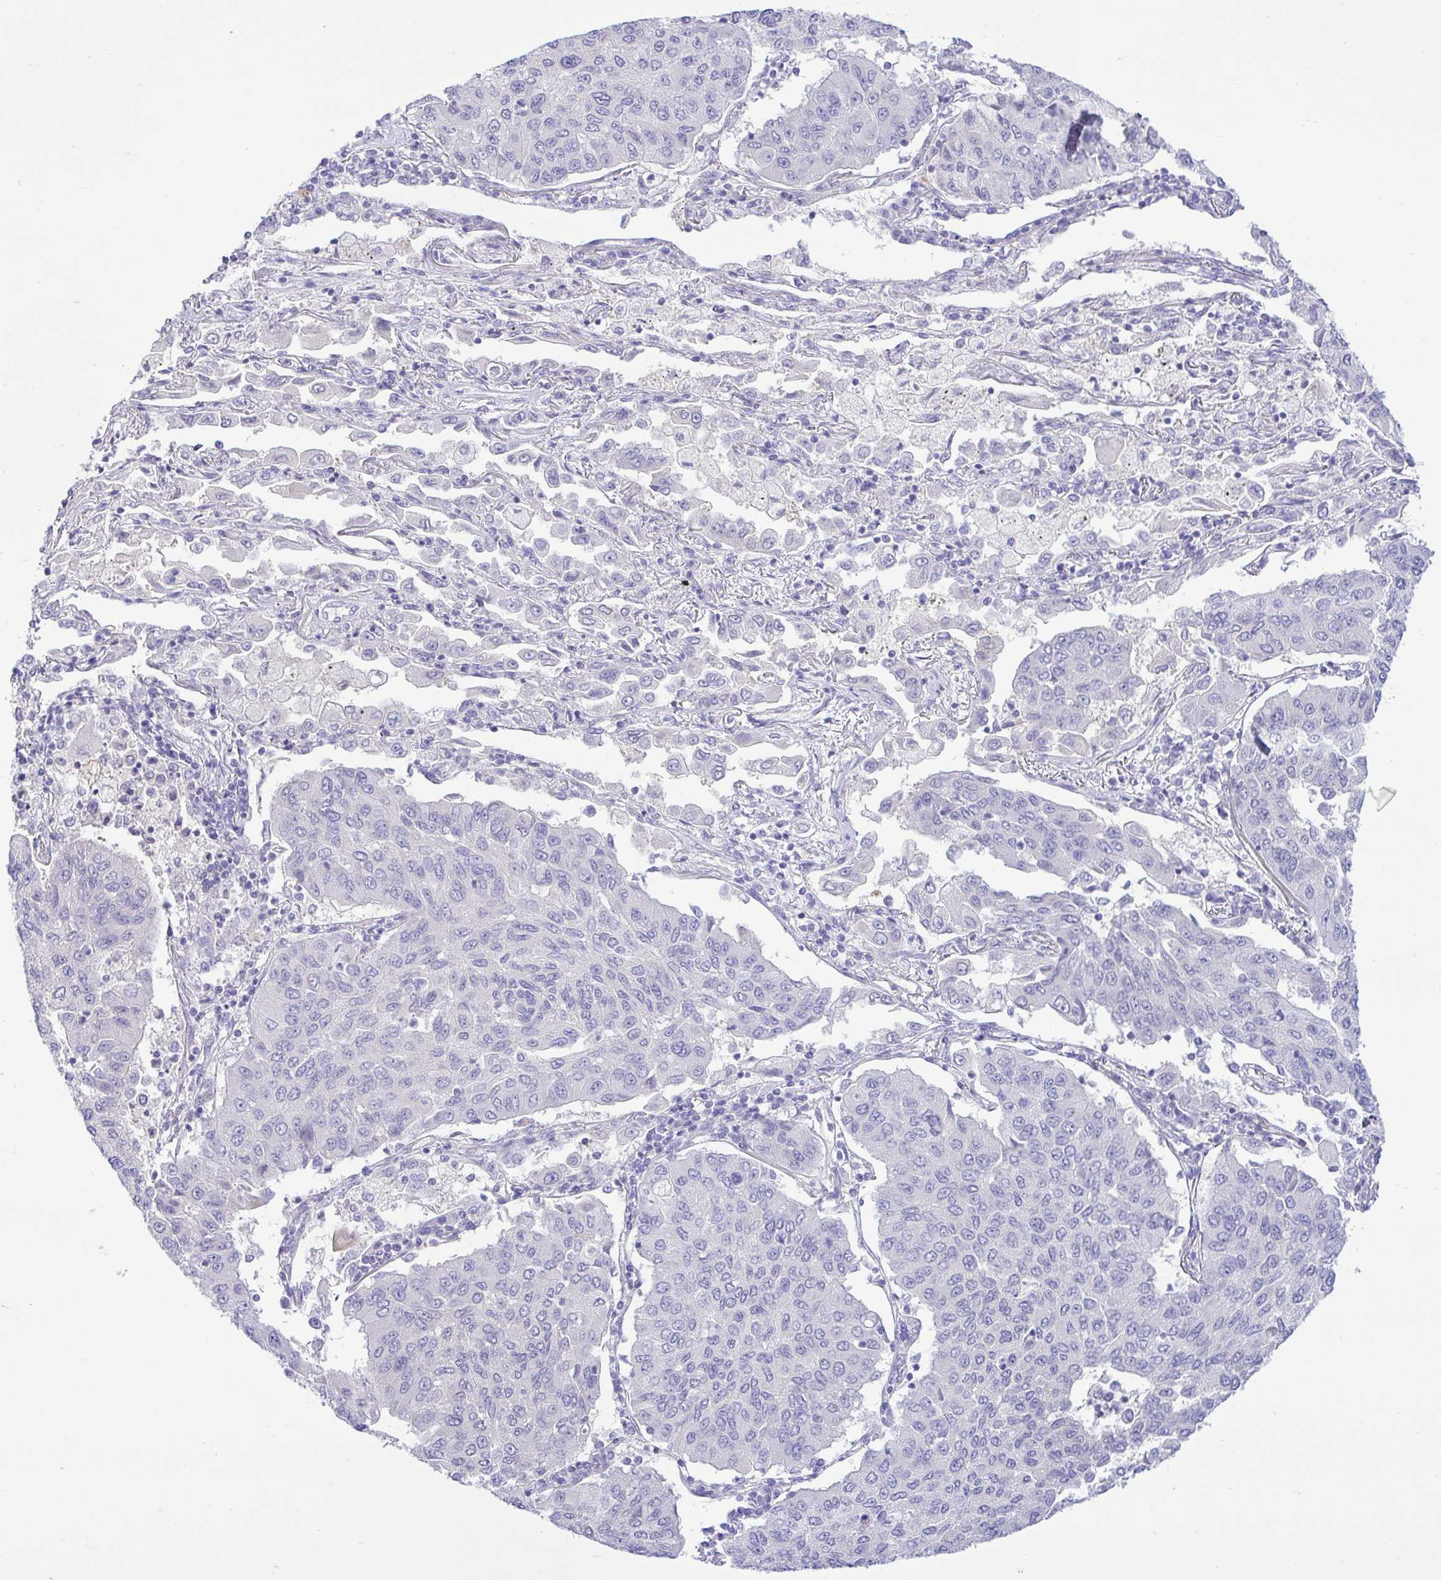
{"staining": {"intensity": "negative", "quantity": "none", "location": "none"}, "tissue": "lung cancer", "cell_type": "Tumor cells", "image_type": "cancer", "snomed": [{"axis": "morphology", "description": "Squamous cell carcinoma, NOS"}, {"axis": "topography", "description": "Lung"}], "caption": "Tumor cells show no significant protein expression in squamous cell carcinoma (lung).", "gene": "ZNF101", "patient": {"sex": "male", "age": 74}}